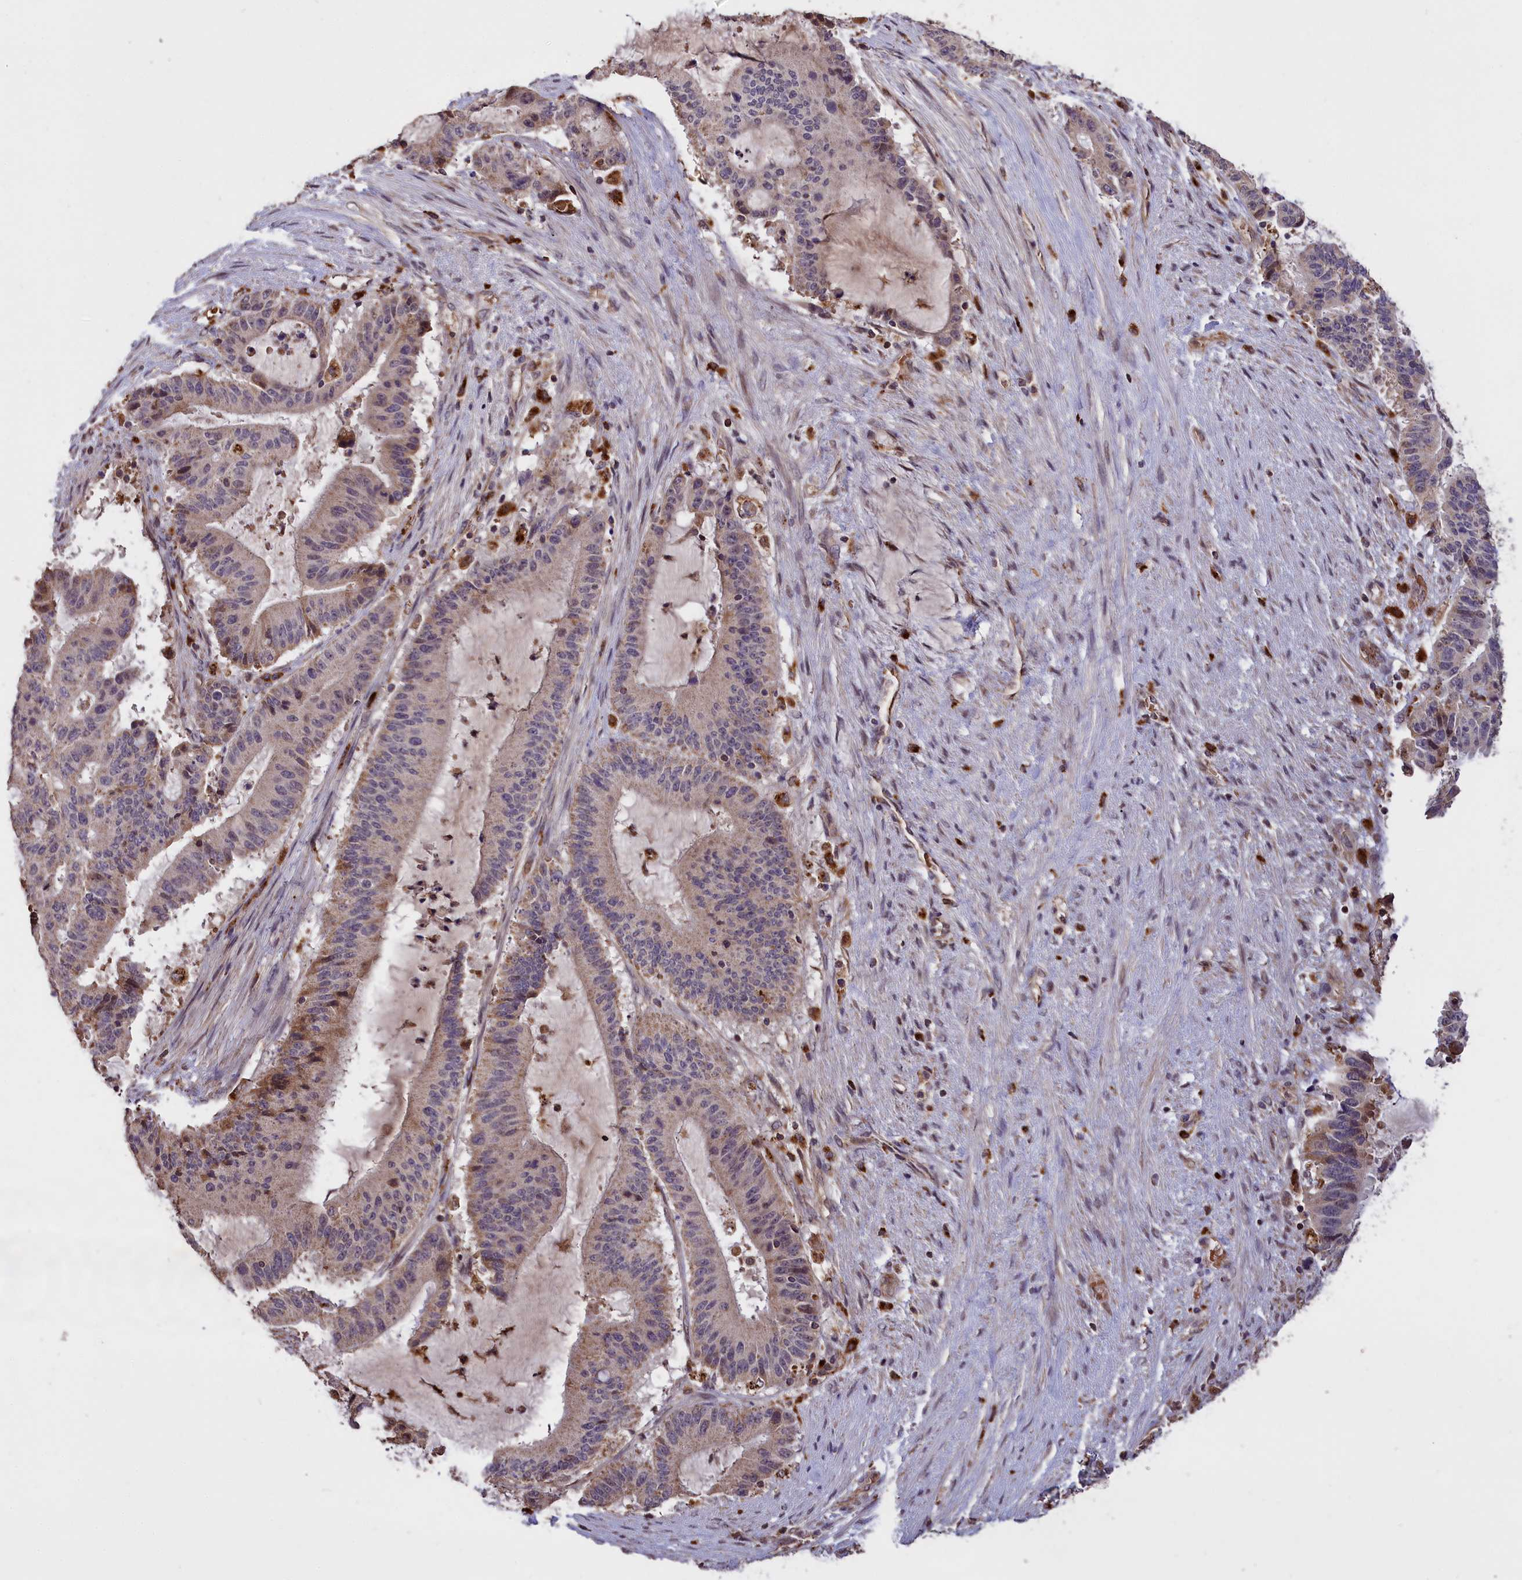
{"staining": {"intensity": "negative", "quantity": "none", "location": "none"}, "tissue": "liver cancer", "cell_type": "Tumor cells", "image_type": "cancer", "snomed": [{"axis": "morphology", "description": "Normal tissue, NOS"}, {"axis": "morphology", "description": "Cholangiocarcinoma"}, {"axis": "topography", "description": "Liver"}, {"axis": "topography", "description": "Peripheral nerve tissue"}], "caption": "The photomicrograph demonstrates no significant expression in tumor cells of liver cholangiocarcinoma. (DAB (3,3'-diaminobenzidine) IHC, high magnification).", "gene": "CLRN2", "patient": {"sex": "female", "age": 73}}